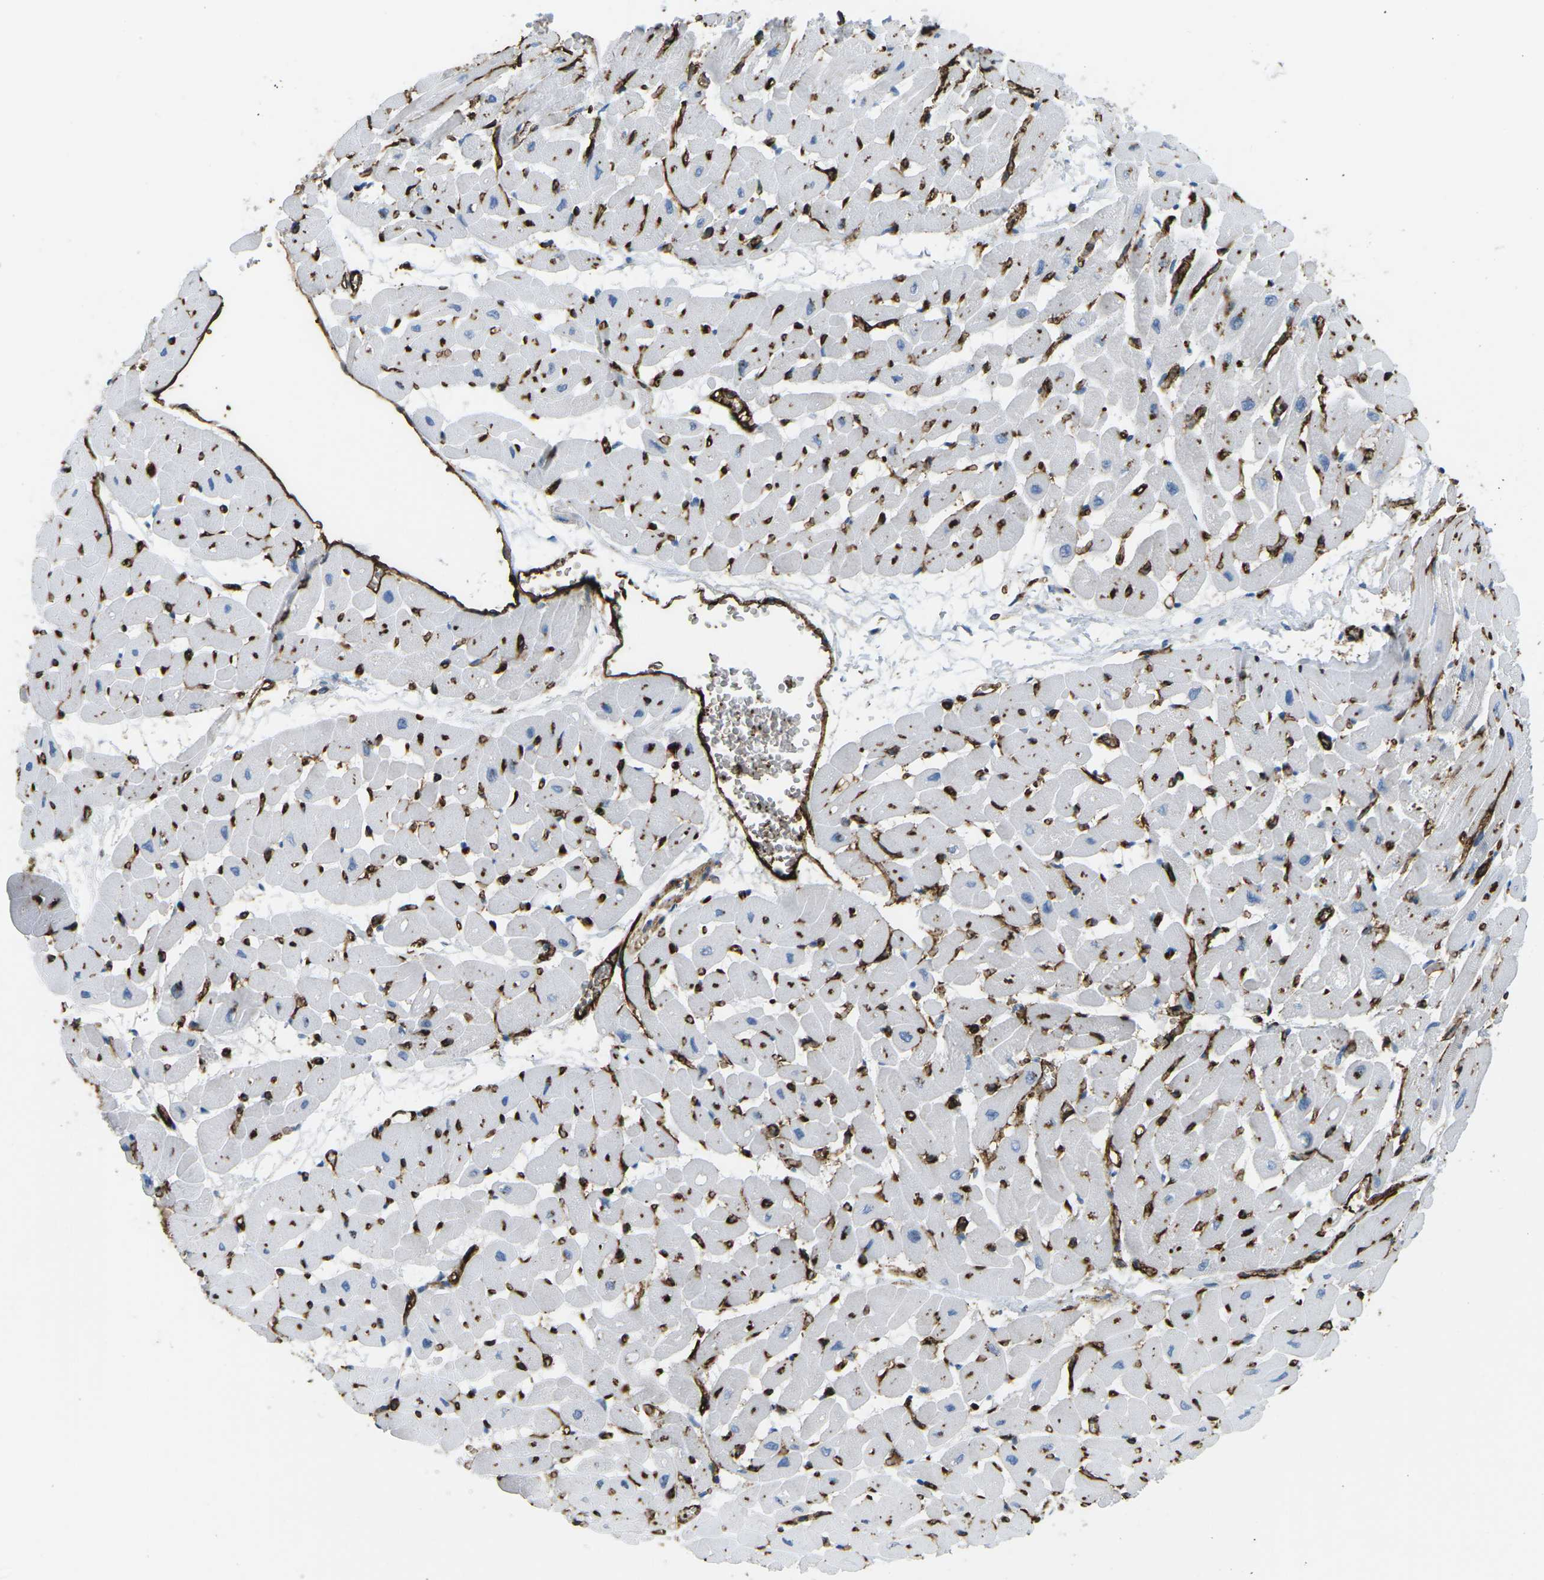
{"staining": {"intensity": "negative", "quantity": "none", "location": "none"}, "tissue": "heart muscle", "cell_type": "Cardiomyocytes", "image_type": "normal", "snomed": [{"axis": "morphology", "description": "Normal tissue, NOS"}, {"axis": "topography", "description": "Heart"}], "caption": "Immunohistochemical staining of benign human heart muscle reveals no significant staining in cardiomyocytes.", "gene": "HLA", "patient": {"sex": "male", "age": 45}}